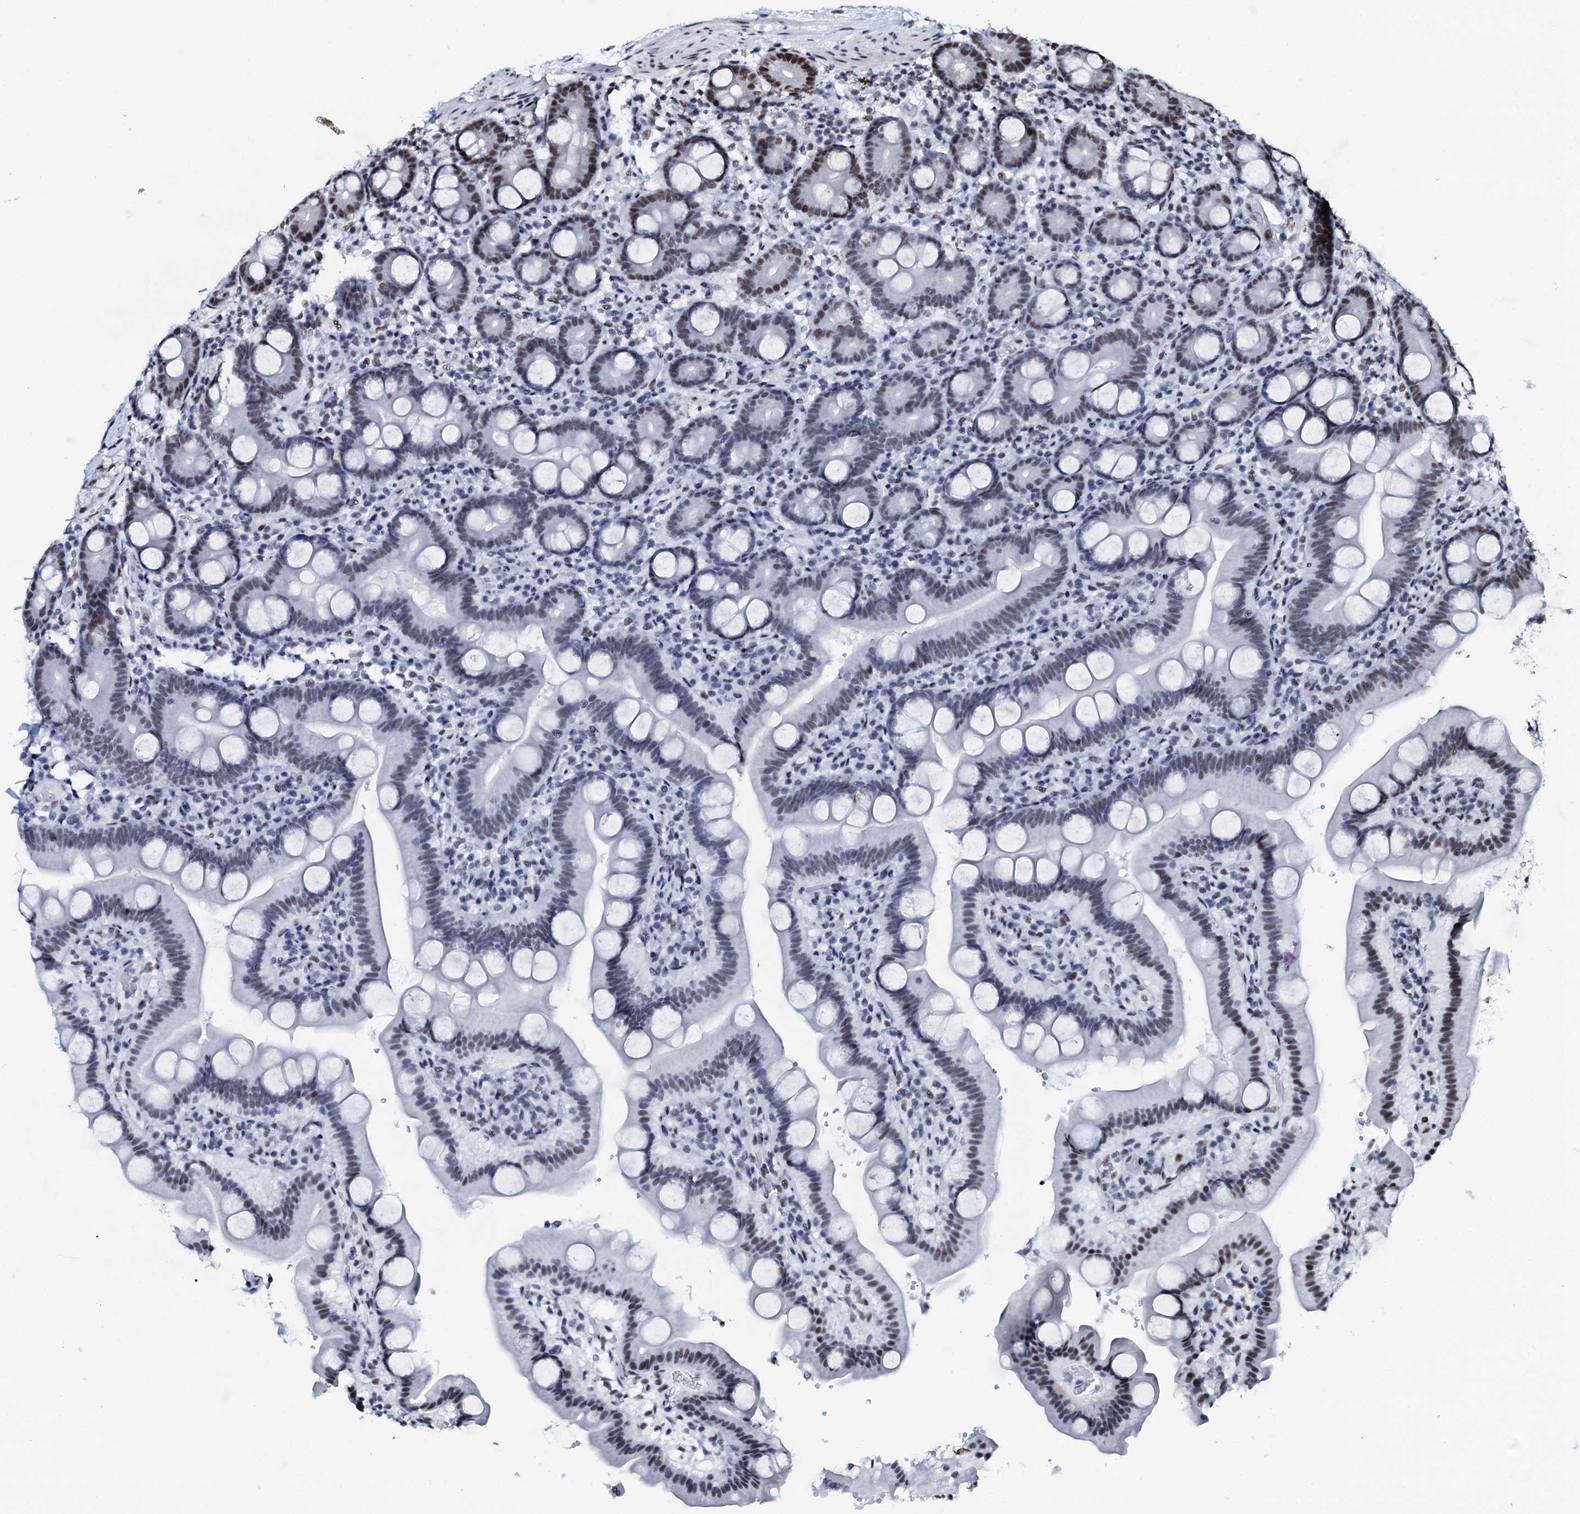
{"staining": {"intensity": "moderate", "quantity": "25%-75%", "location": "nuclear"}, "tissue": "duodenum", "cell_type": "Glandular cells", "image_type": "normal", "snomed": [{"axis": "morphology", "description": "Normal tissue, NOS"}, {"axis": "topography", "description": "Duodenum"}], "caption": "Duodenum was stained to show a protein in brown. There is medium levels of moderate nuclear expression in approximately 25%-75% of glandular cells. (DAB IHC with brightfield microscopy, high magnification).", "gene": "NKAPD1", "patient": {"sex": "male", "age": 55}}